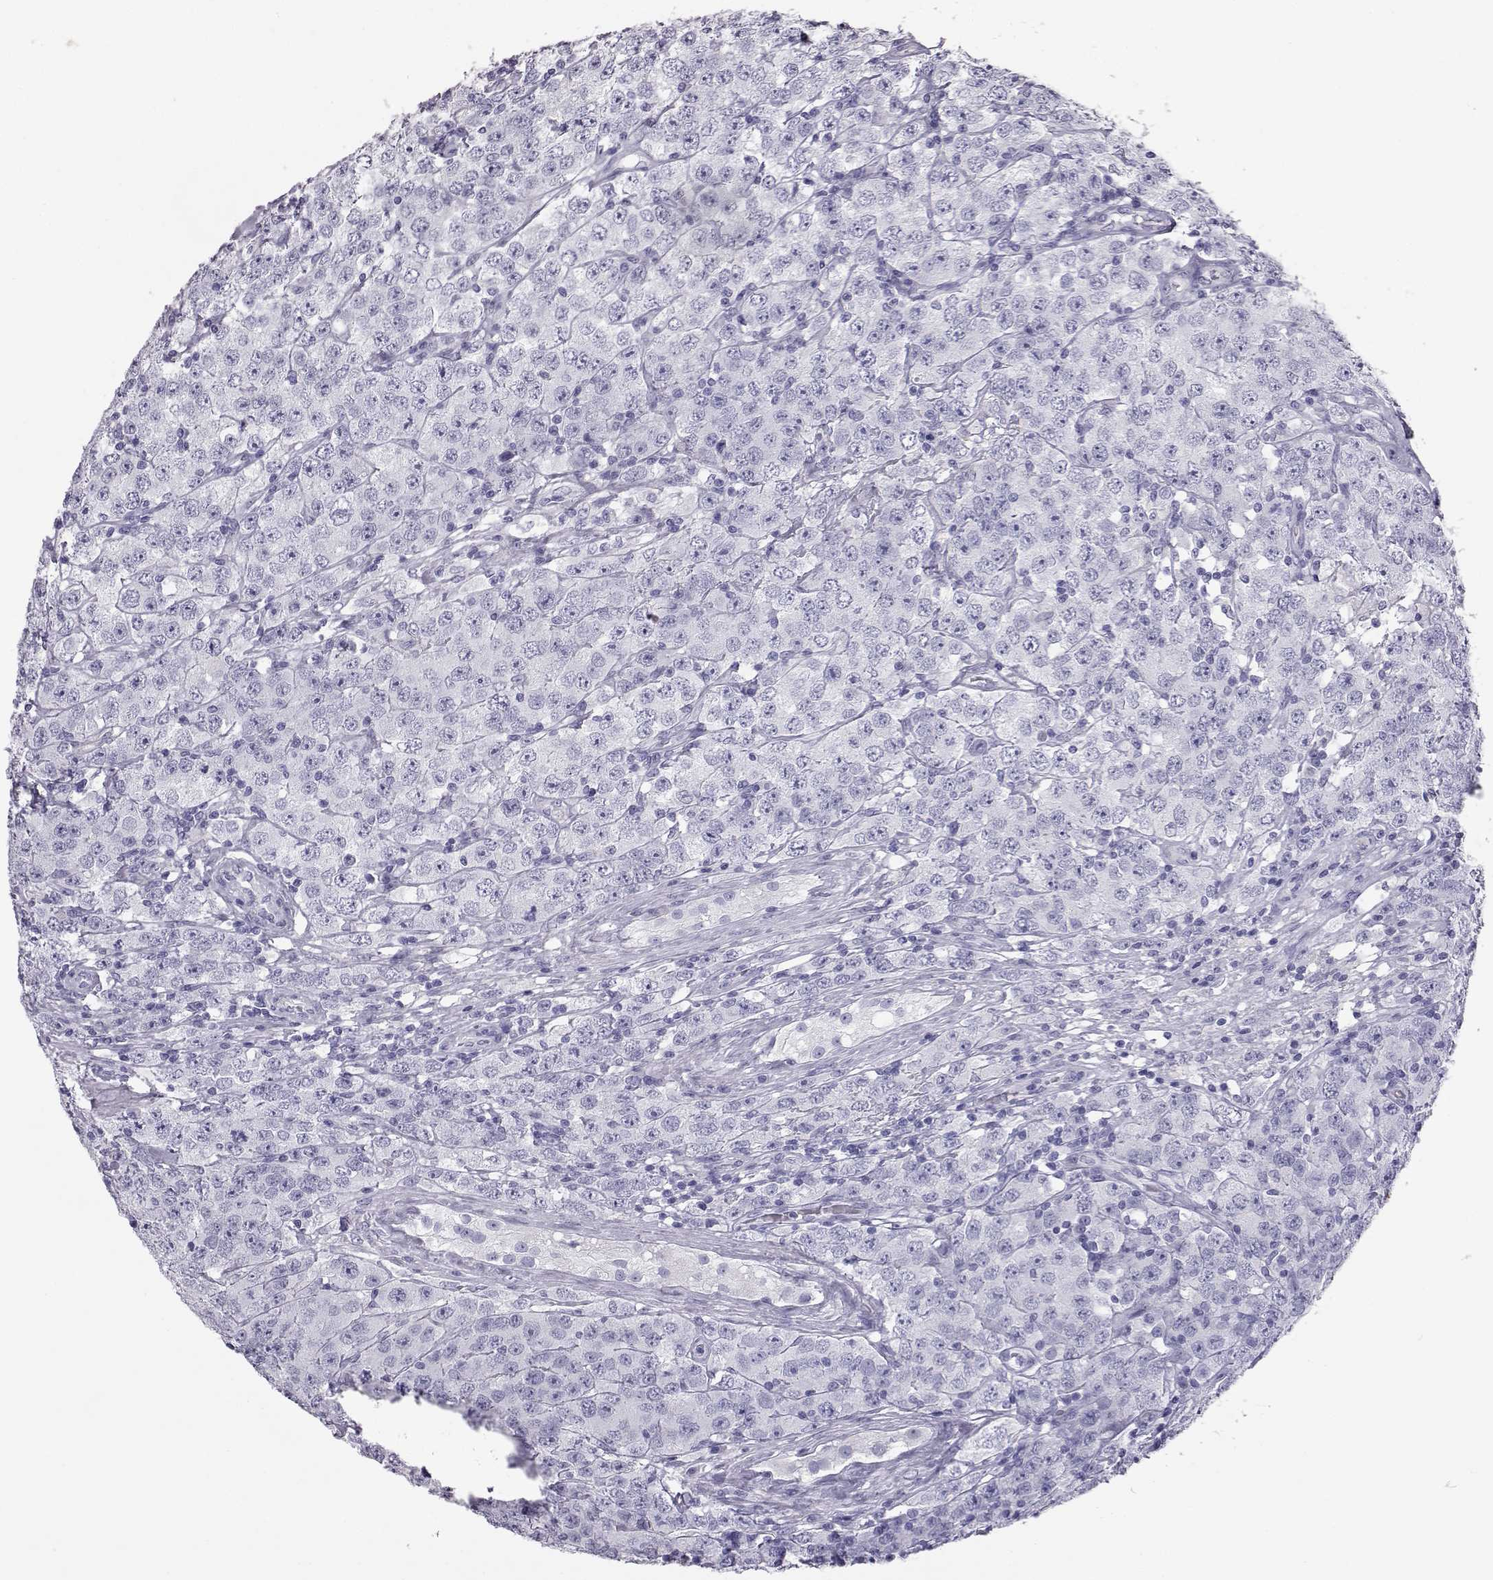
{"staining": {"intensity": "negative", "quantity": "none", "location": "none"}, "tissue": "testis cancer", "cell_type": "Tumor cells", "image_type": "cancer", "snomed": [{"axis": "morphology", "description": "Seminoma, NOS"}, {"axis": "topography", "description": "Testis"}], "caption": "Immunohistochemistry of human seminoma (testis) displays no staining in tumor cells.", "gene": "ITLN2", "patient": {"sex": "male", "age": 52}}